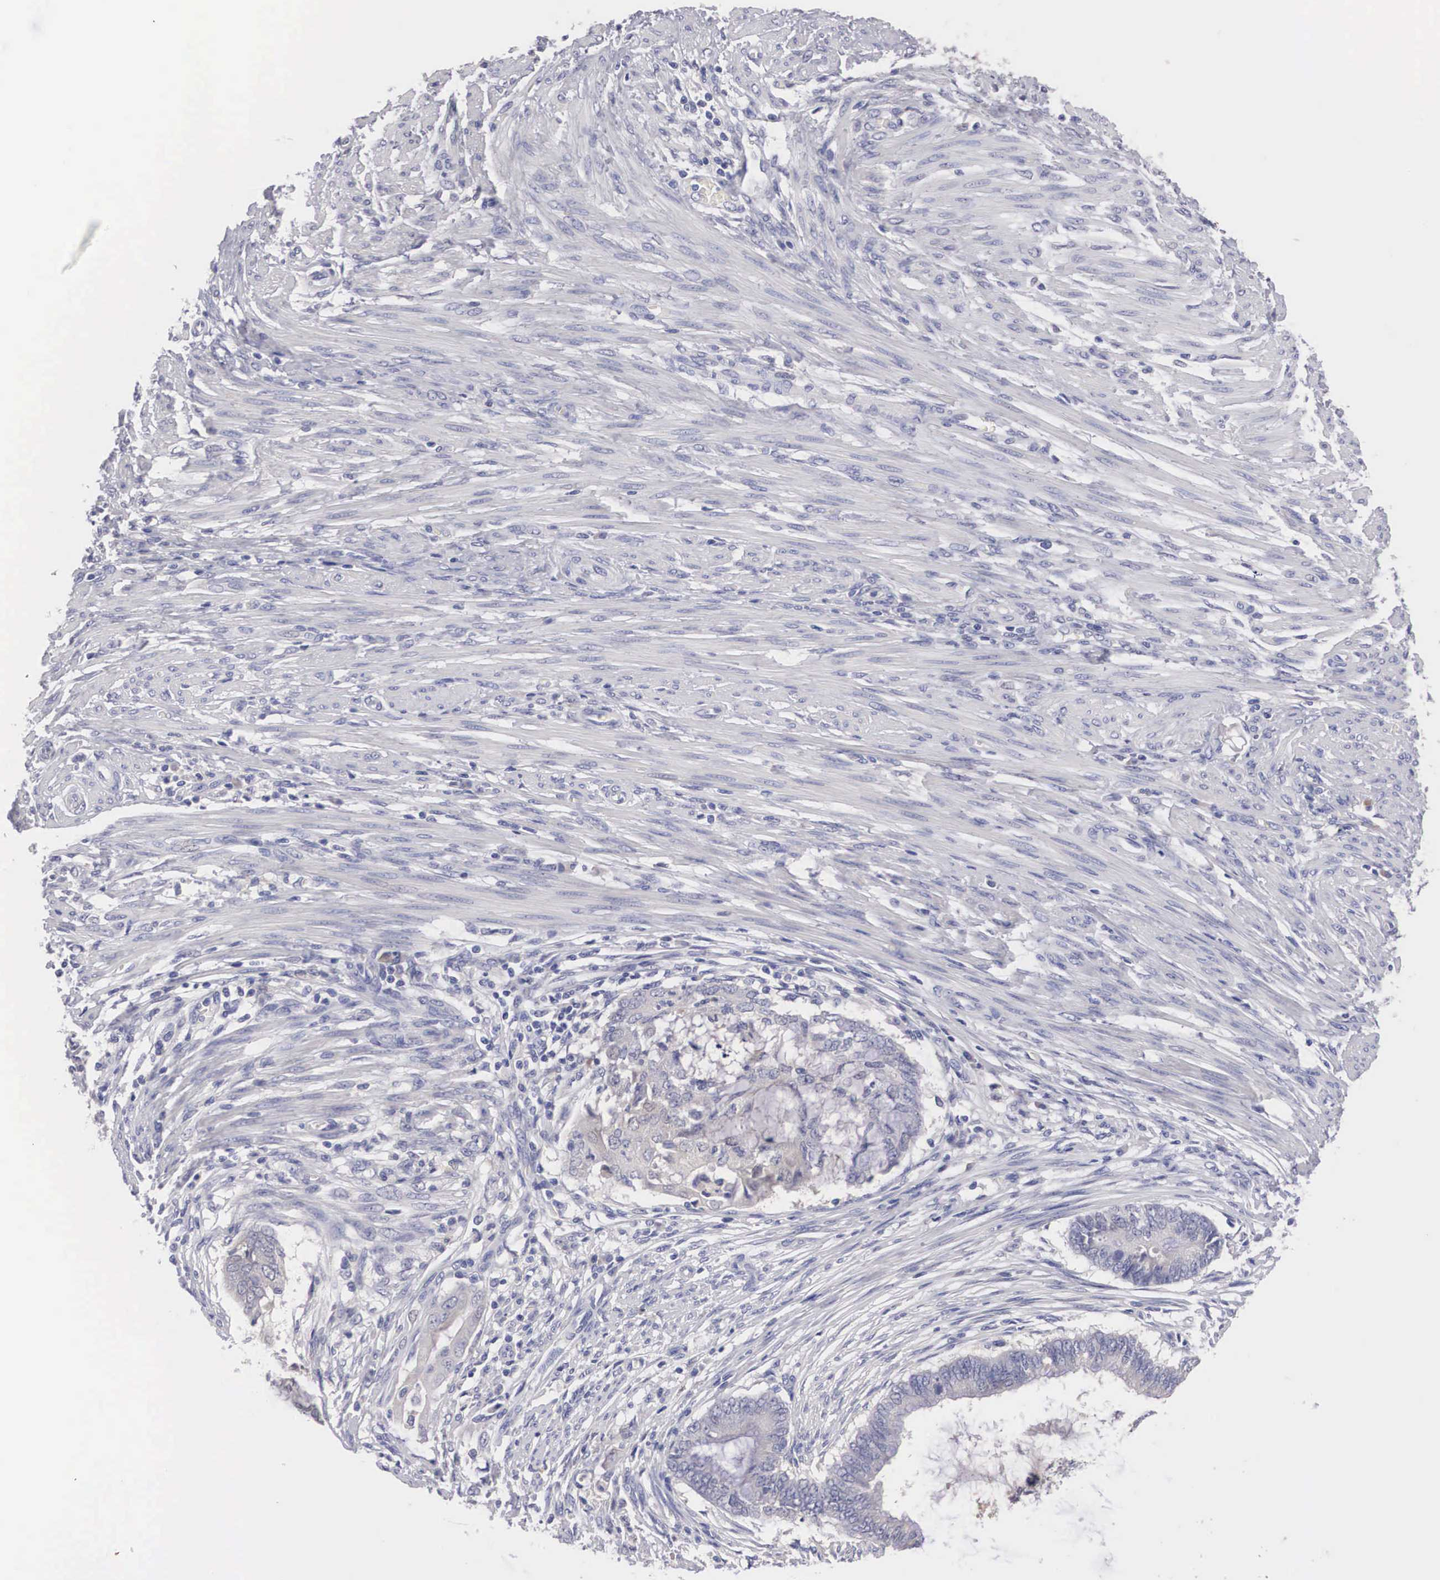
{"staining": {"intensity": "weak", "quantity": "25%-75%", "location": "cytoplasmic/membranous"}, "tissue": "endometrial cancer", "cell_type": "Tumor cells", "image_type": "cancer", "snomed": [{"axis": "morphology", "description": "Adenocarcinoma, NOS"}, {"axis": "topography", "description": "Endometrium"}], "caption": "A micrograph showing weak cytoplasmic/membranous expression in approximately 25%-75% of tumor cells in adenocarcinoma (endometrial), as visualized by brown immunohistochemical staining.", "gene": "ABHD4", "patient": {"sex": "female", "age": 63}}